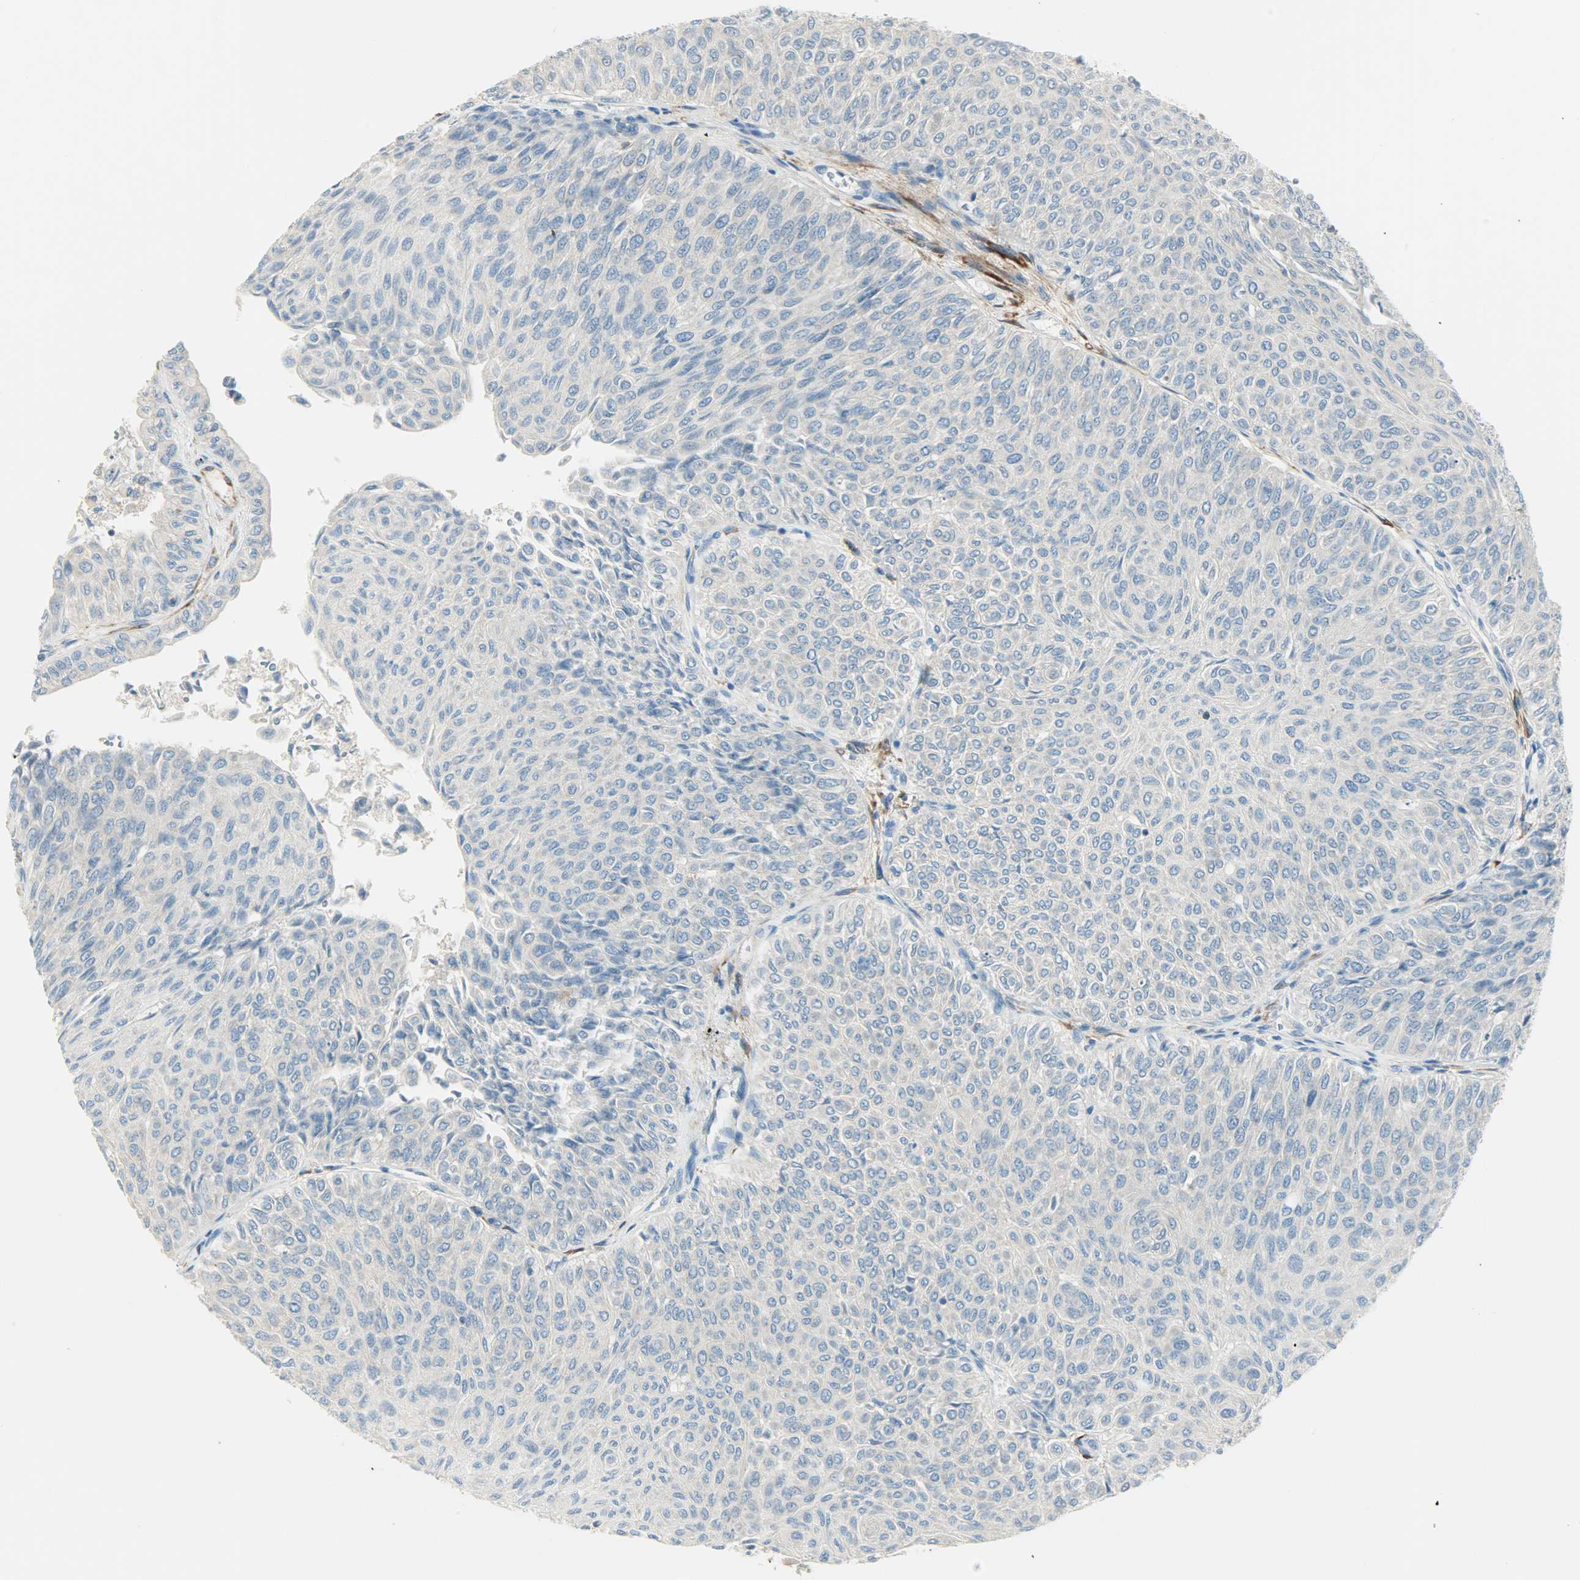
{"staining": {"intensity": "negative", "quantity": "none", "location": "none"}, "tissue": "urothelial cancer", "cell_type": "Tumor cells", "image_type": "cancer", "snomed": [{"axis": "morphology", "description": "Urothelial carcinoma, Low grade"}, {"axis": "topography", "description": "Urinary bladder"}], "caption": "The IHC image has no significant expression in tumor cells of urothelial cancer tissue.", "gene": "WARS1", "patient": {"sex": "male", "age": 78}}